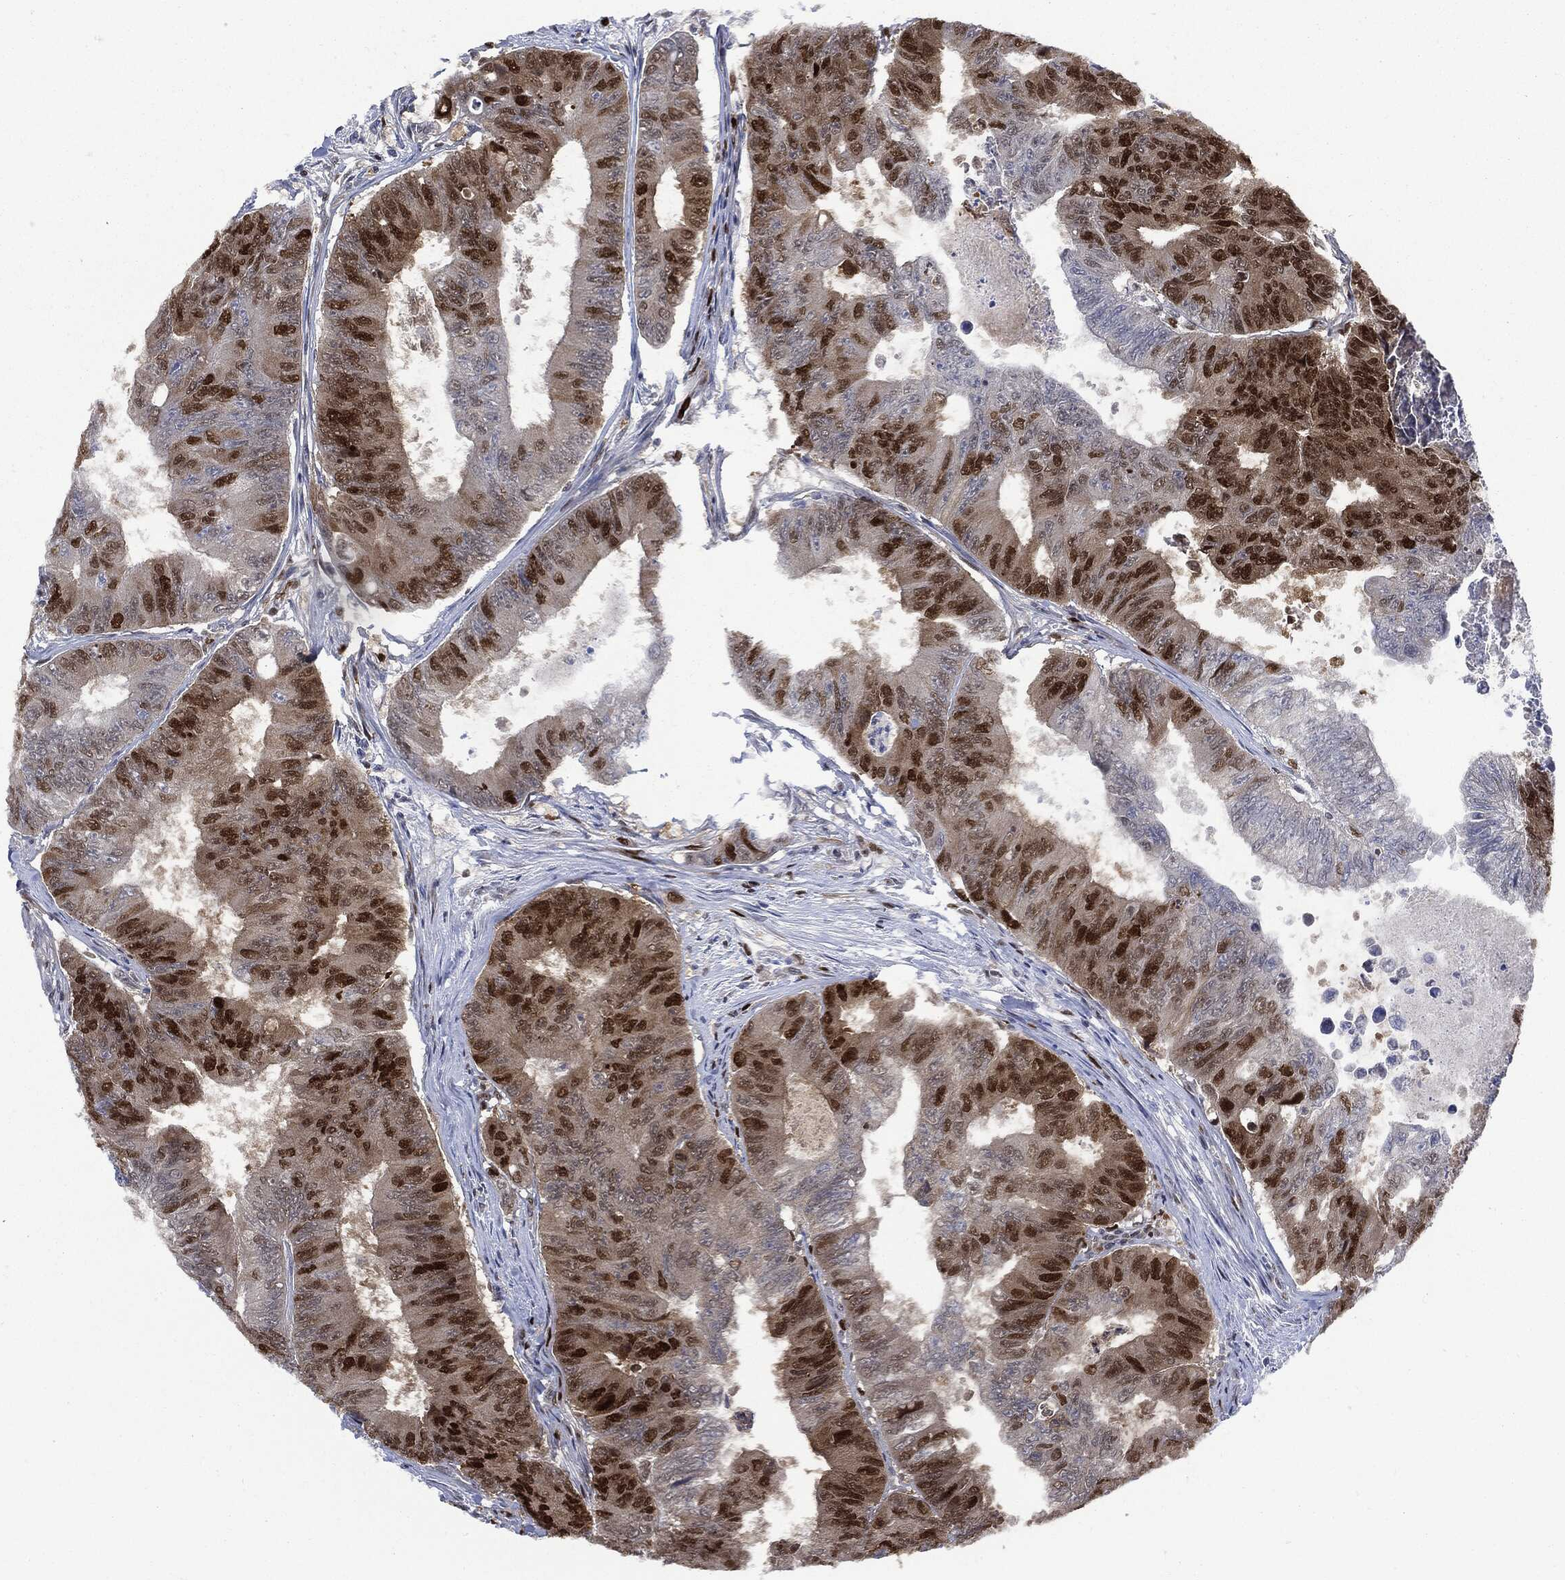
{"staining": {"intensity": "strong", "quantity": "25%-75%", "location": "nuclear"}, "tissue": "colorectal cancer", "cell_type": "Tumor cells", "image_type": "cancer", "snomed": [{"axis": "morphology", "description": "Adenocarcinoma, NOS"}, {"axis": "topography", "description": "Colon"}], "caption": "Protein expression by immunohistochemistry (IHC) demonstrates strong nuclear staining in approximately 25%-75% of tumor cells in colorectal adenocarcinoma.", "gene": "PCNA", "patient": {"sex": "female", "age": 48}}